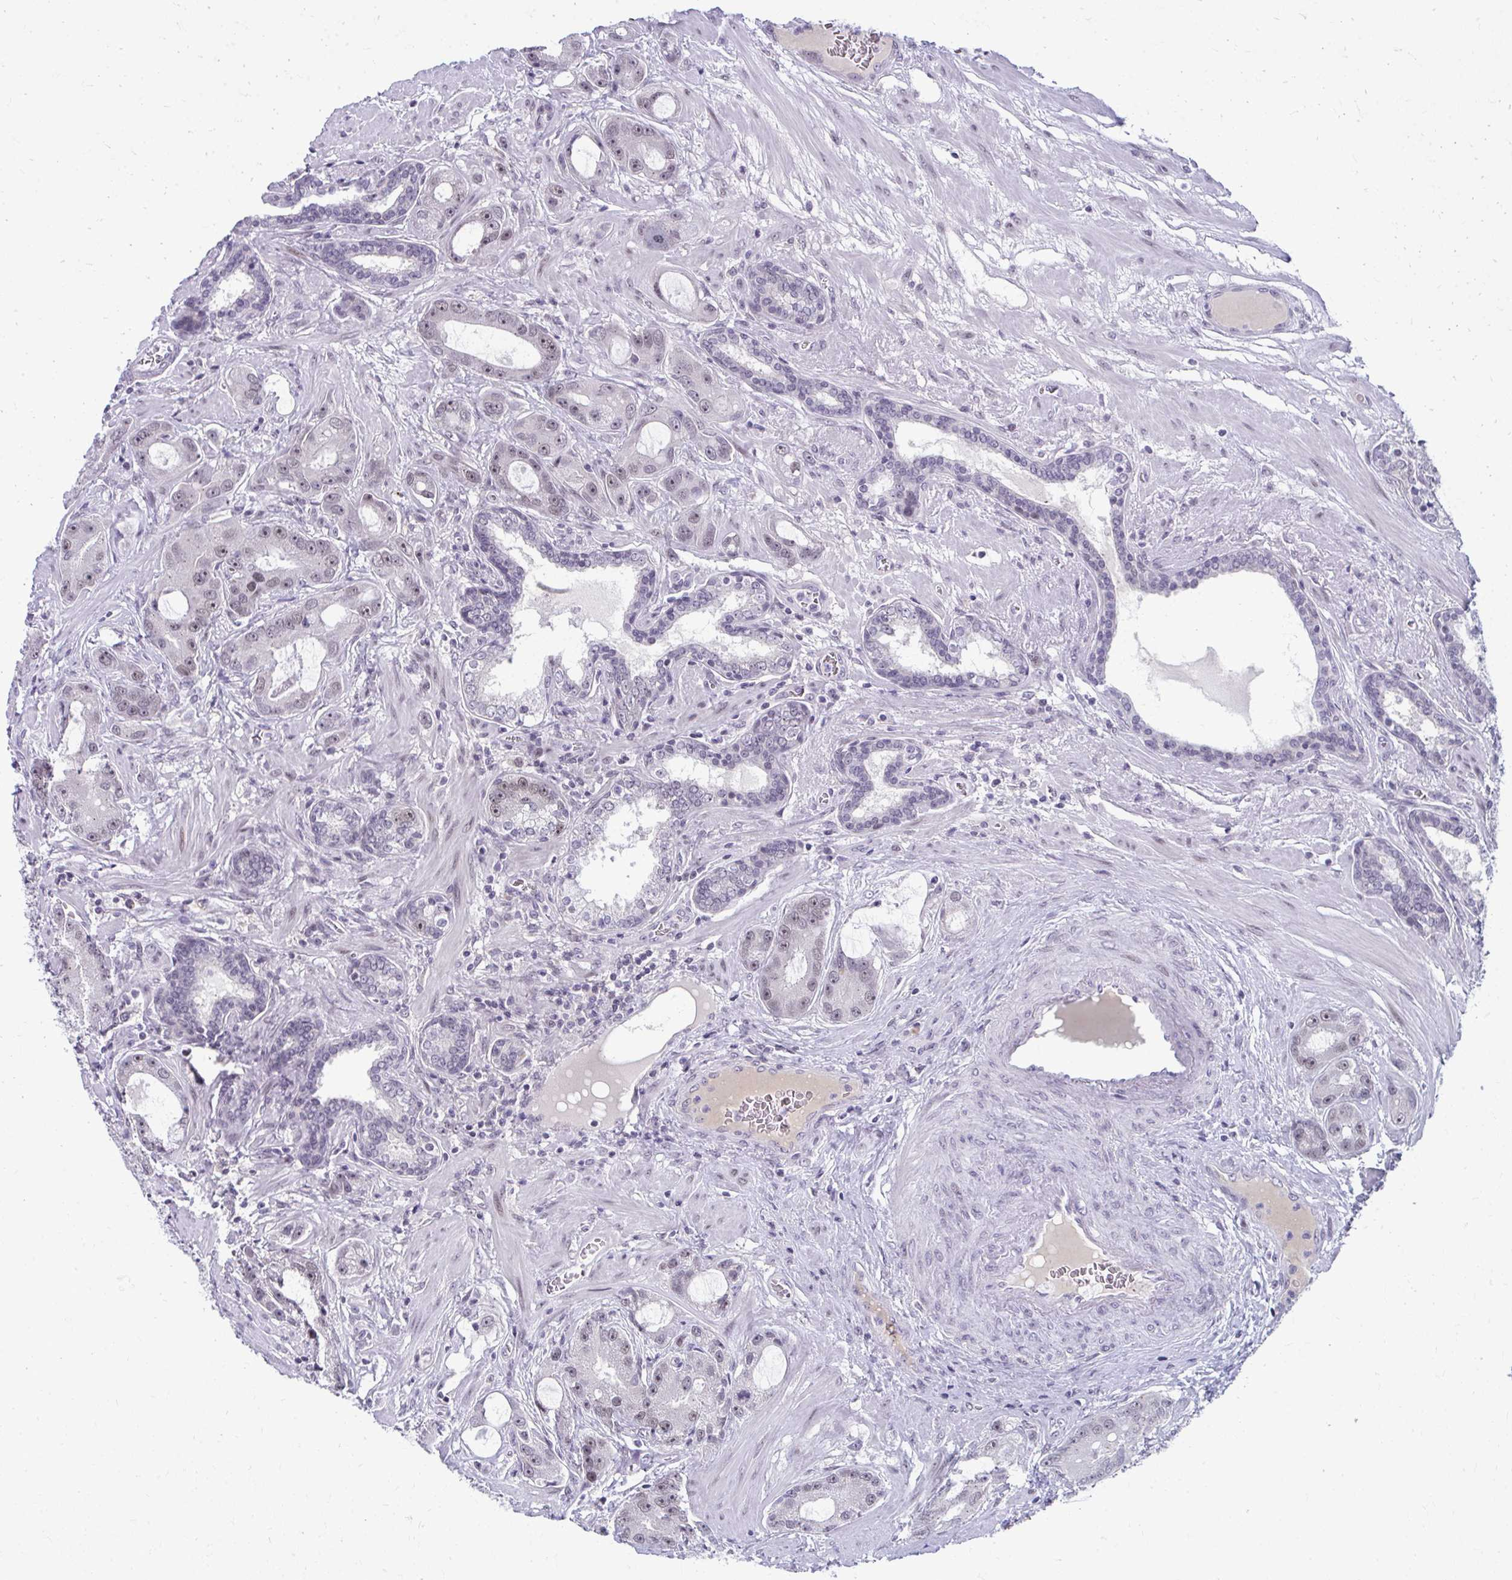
{"staining": {"intensity": "weak", "quantity": "<25%", "location": "nuclear"}, "tissue": "prostate cancer", "cell_type": "Tumor cells", "image_type": "cancer", "snomed": [{"axis": "morphology", "description": "Adenocarcinoma, High grade"}, {"axis": "topography", "description": "Prostate"}], "caption": "Photomicrograph shows no significant protein staining in tumor cells of prostate cancer (high-grade adenocarcinoma).", "gene": "MAF1", "patient": {"sex": "male", "age": 65}}